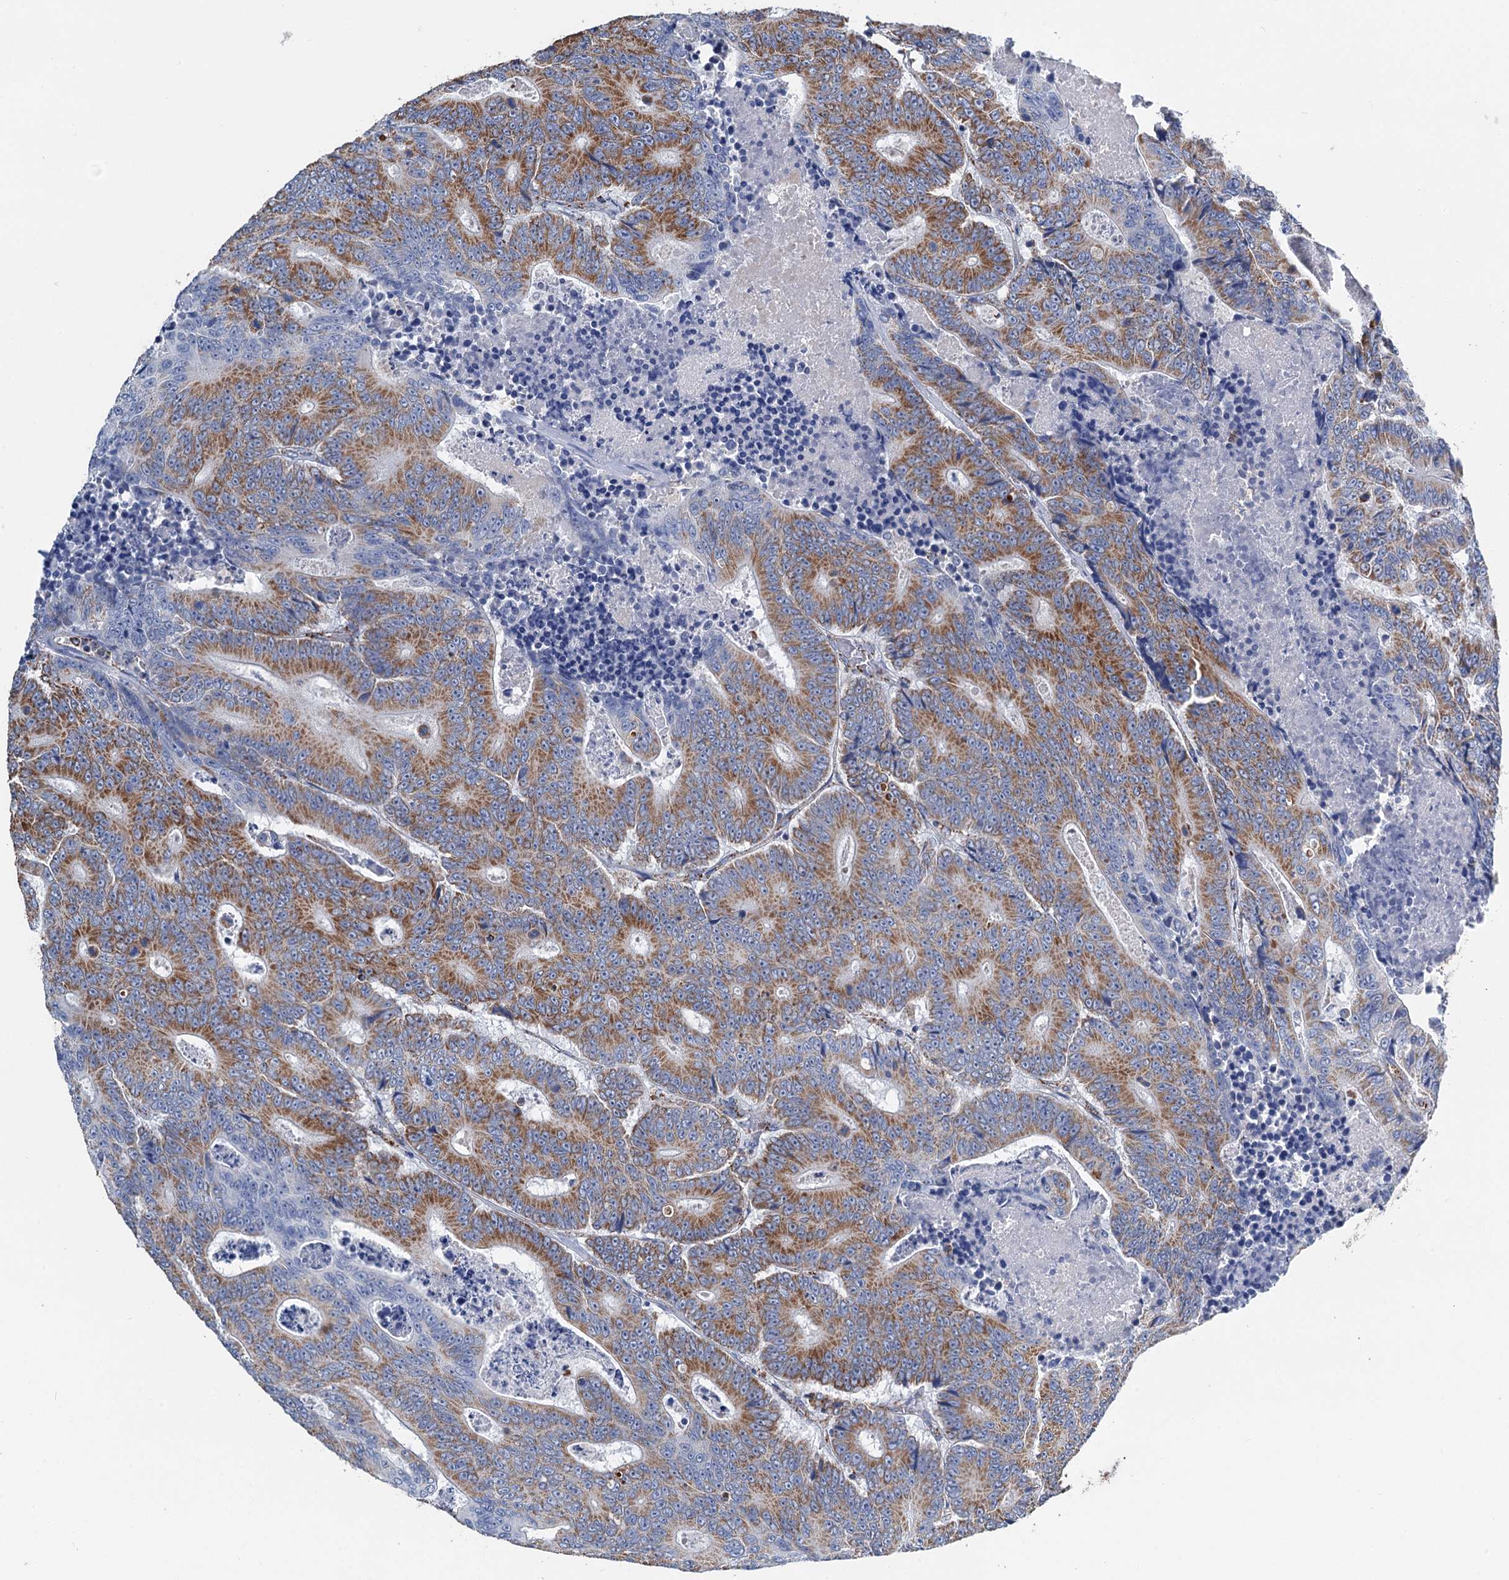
{"staining": {"intensity": "moderate", "quantity": ">75%", "location": "cytoplasmic/membranous"}, "tissue": "colorectal cancer", "cell_type": "Tumor cells", "image_type": "cancer", "snomed": [{"axis": "morphology", "description": "Adenocarcinoma, NOS"}, {"axis": "topography", "description": "Colon"}], "caption": "This histopathology image reveals immunohistochemistry (IHC) staining of colorectal cancer (adenocarcinoma), with medium moderate cytoplasmic/membranous expression in approximately >75% of tumor cells.", "gene": "IVD", "patient": {"sex": "male", "age": 83}}